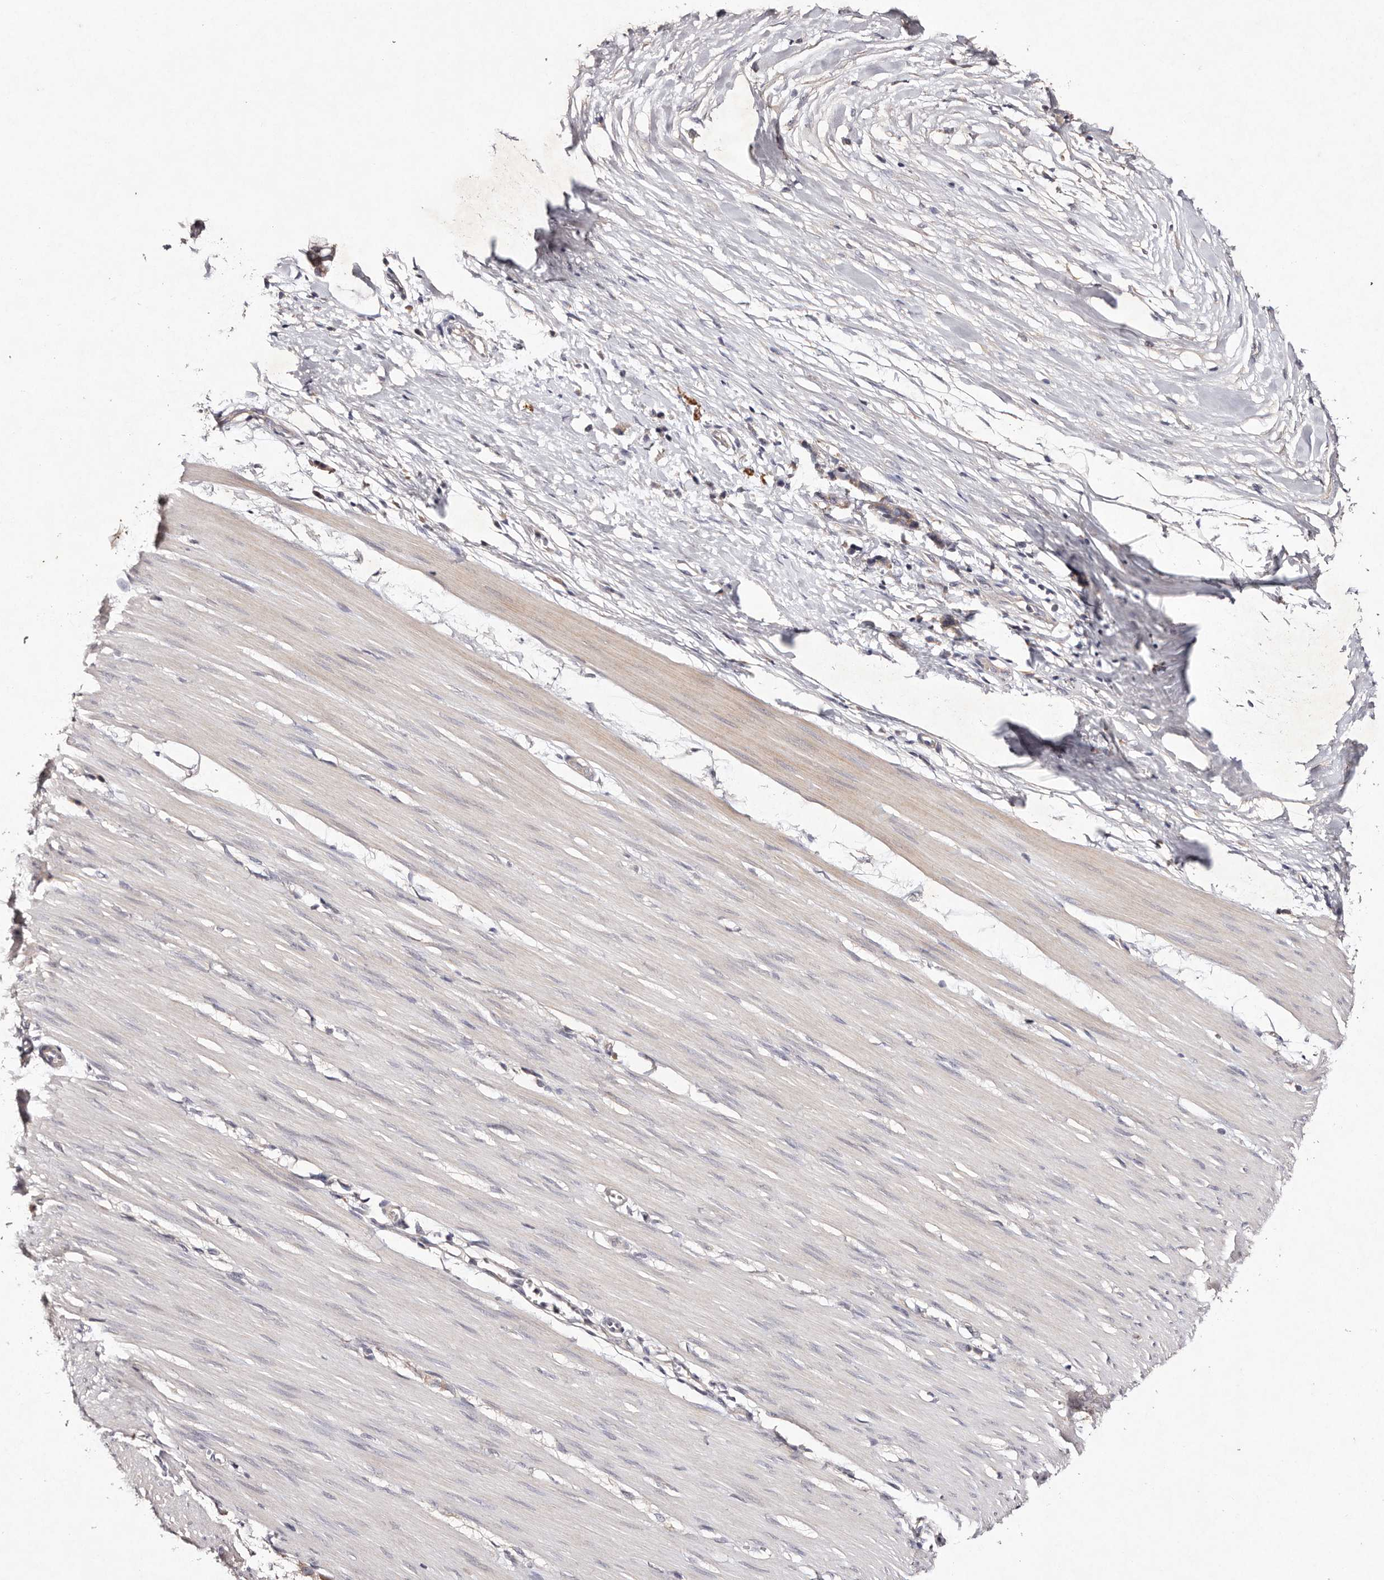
{"staining": {"intensity": "weak", "quantity": "<25%", "location": "cytoplasmic/membranous"}, "tissue": "smooth muscle", "cell_type": "Smooth muscle cells", "image_type": "normal", "snomed": [{"axis": "morphology", "description": "Normal tissue, NOS"}, {"axis": "morphology", "description": "Adenocarcinoma, NOS"}, {"axis": "topography", "description": "Colon"}, {"axis": "topography", "description": "Peripheral nerve tissue"}], "caption": "DAB (3,3'-diaminobenzidine) immunohistochemical staining of unremarkable smooth muscle reveals no significant staining in smooth muscle cells.", "gene": "TSC2", "patient": {"sex": "male", "age": 14}}